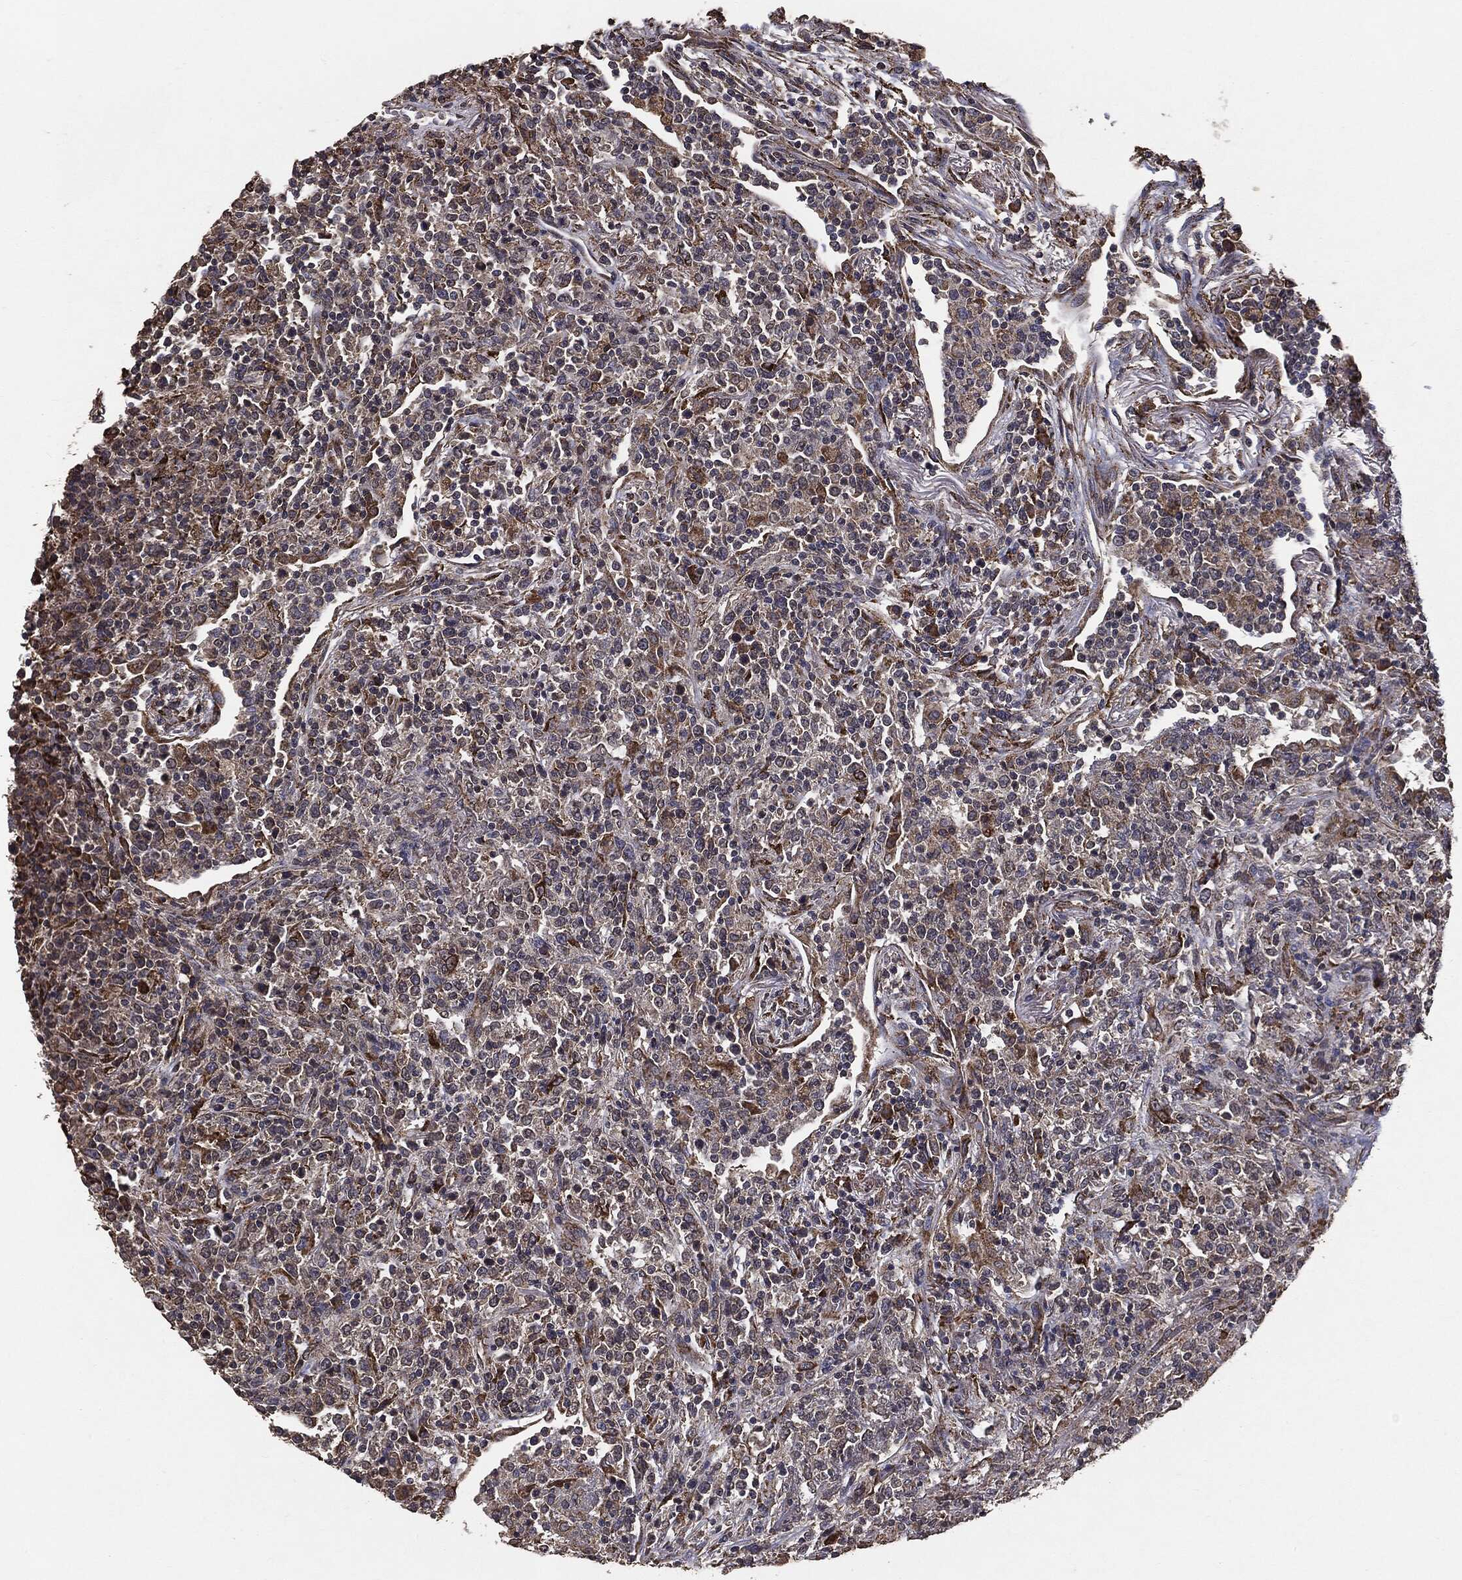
{"staining": {"intensity": "negative", "quantity": "none", "location": "none"}, "tissue": "lymphoma", "cell_type": "Tumor cells", "image_type": "cancer", "snomed": [{"axis": "morphology", "description": "Malignant lymphoma, non-Hodgkin's type, High grade"}, {"axis": "topography", "description": "Lung"}], "caption": "This micrograph is of lymphoma stained with immunohistochemistry (IHC) to label a protein in brown with the nuclei are counter-stained blue. There is no staining in tumor cells. The staining was performed using DAB (3,3'-diaminobenzidine) to visualize the protein expression in brown, while the nuclei were stained in blue with hematoxylin (Magnification: 20x).", "gene": "MTOR", "patient": {"sex": "male", "age": 79}}